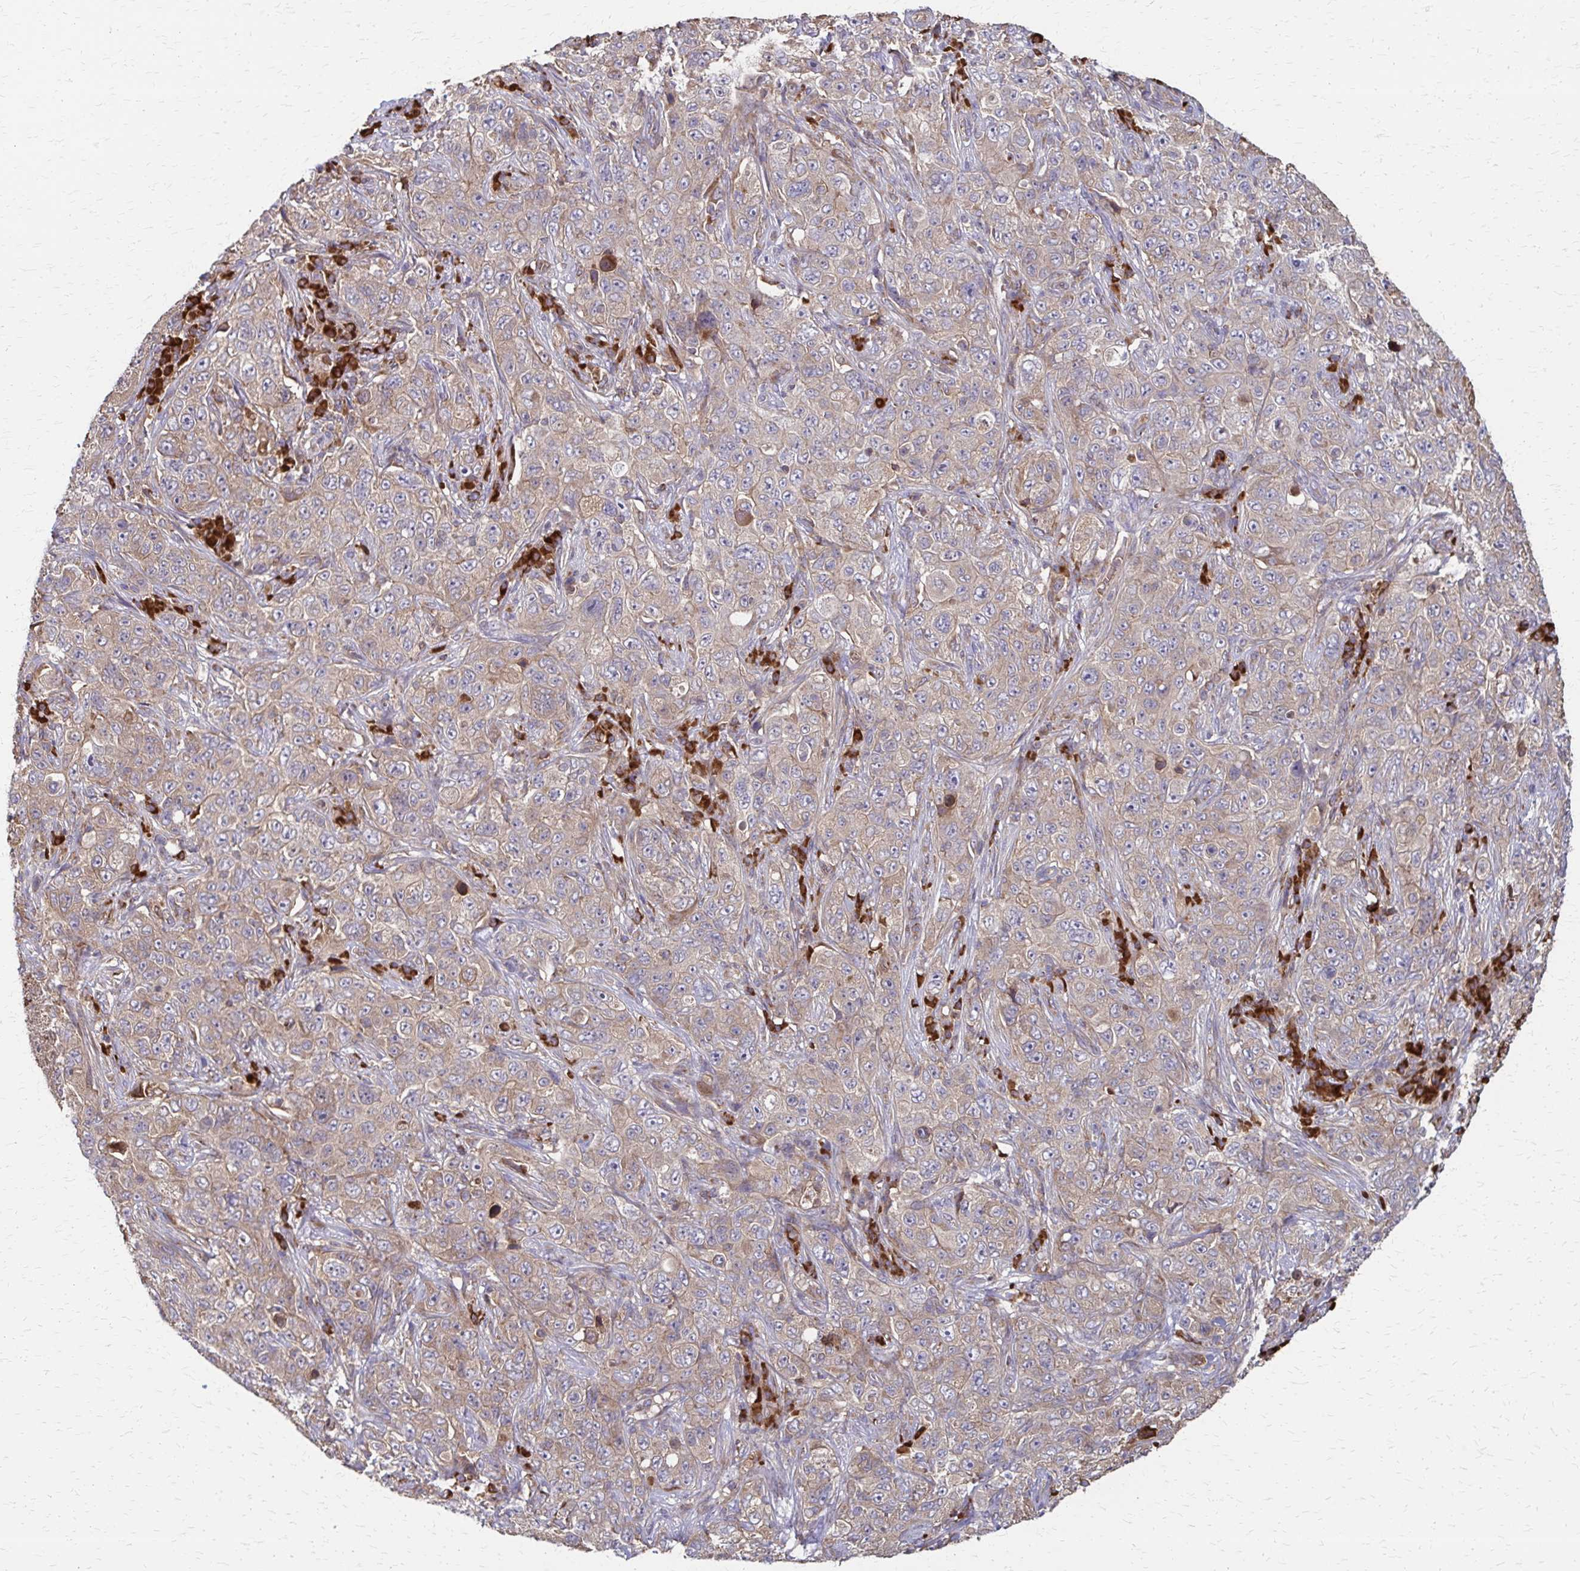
{"staining": {"intensity": "weak", "quantity": ">75%", "location": "cytoplasmic/membranous"}, "tissue": "pancreatic cancer", "cell_type": "Tumor cells", "image_type": "cancer", "snomed": [{"axis": "morphology", "description": "Adenocarcinoma, NOS"}, {"axis": "topography", "description": "Pancreas"}], "caption": "Brown immunohistochemical staining in adenocarcinoma (pancreatic) displays weak cytoplasmic/membranous staining in about >75% of tumor cells. The staining is performed using DAB brown chromogen to label protein expression. The nuclei are counter-stained blue using hematoxylin.", "gene": "EEF2", "patient": {"sex": "male", "age": 68}}